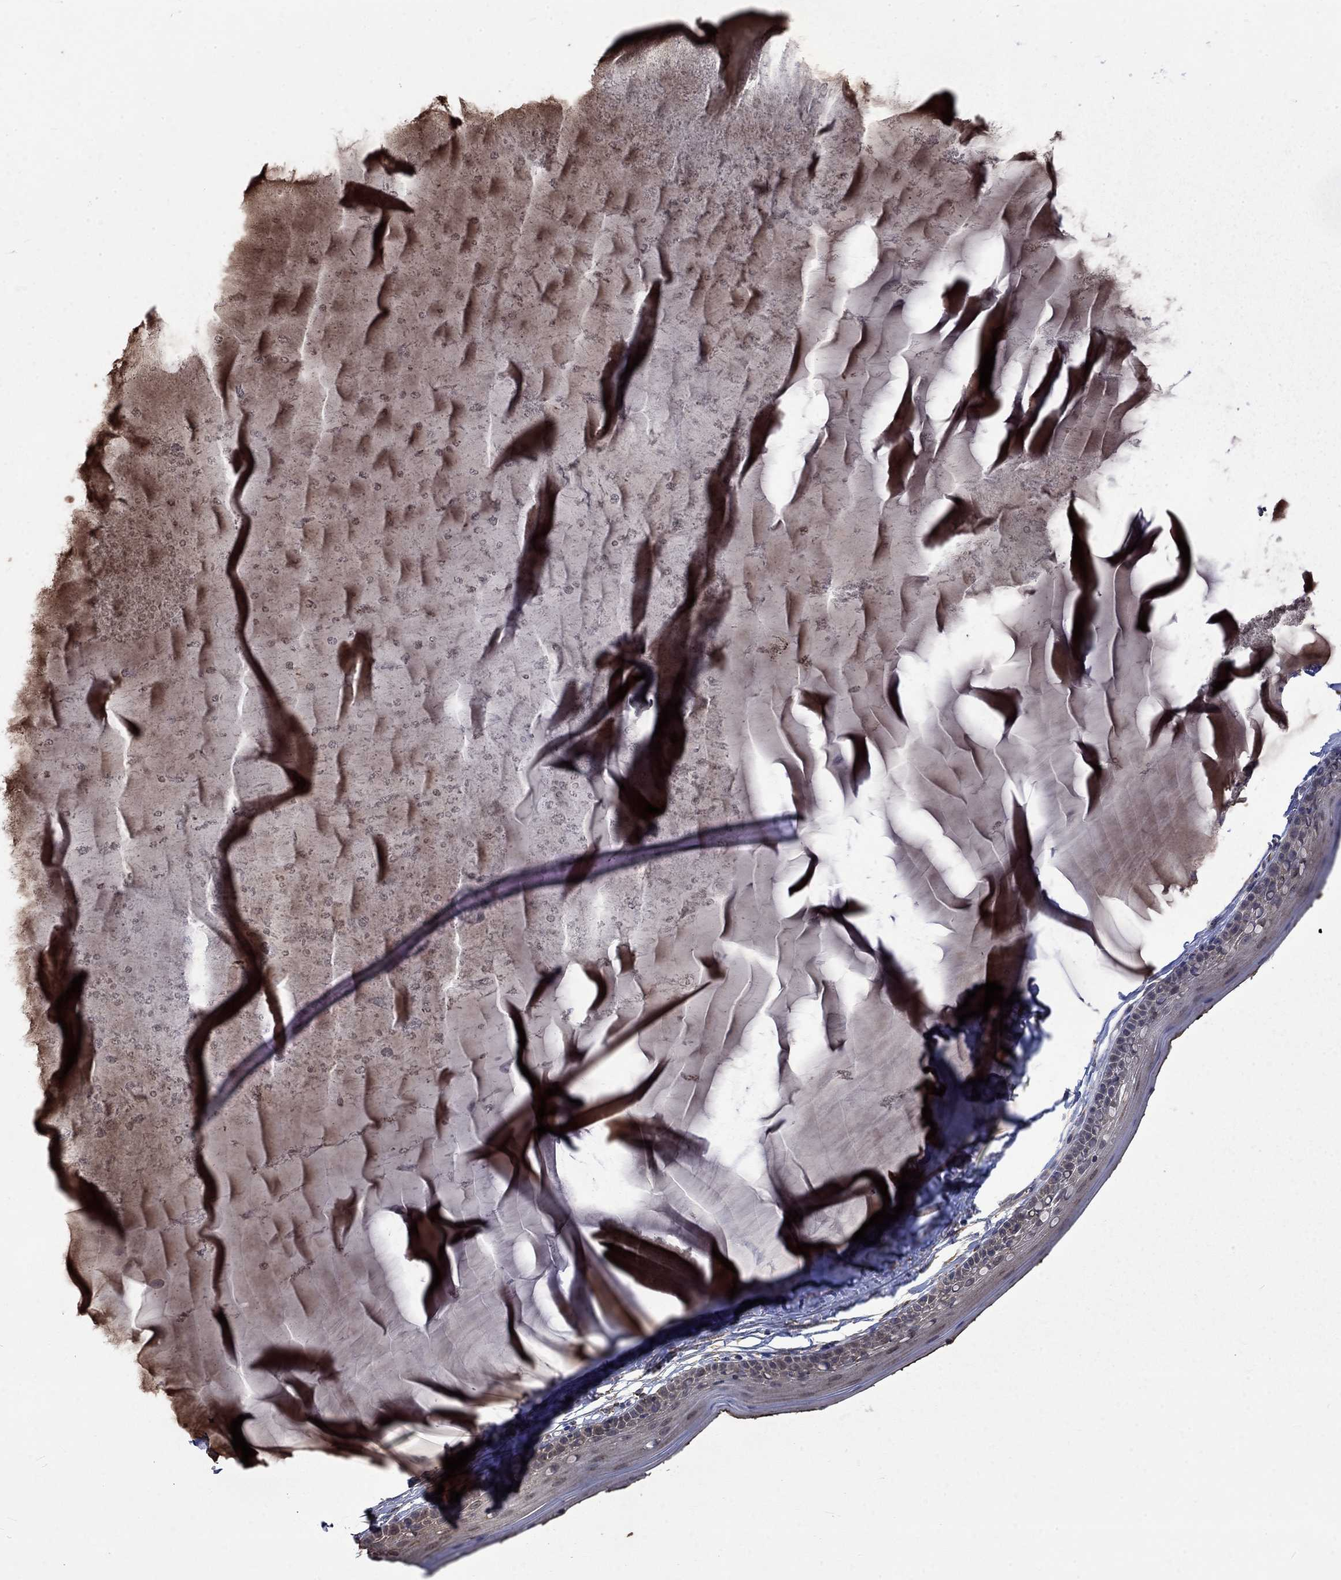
{"staining": {"intensity": "moderate", "quantity": ">75%", "location": "cytoplasmic/membranous"}, "tissue": "cervix", "cell_type": "Glandular cells", "image_type": "normal", "snomed": [{"axis": "morphology", "description": "Normal tissue, NOS"}, {"axis": "topography", "description": "Cervix"}], "caption": "A brown stain highlights moderate cytoplasmic/membranous staining of a protein in glandular cells of unremarkable human cervix.", "gene": "ESRRA", "patient": {"sex": "female", "age": 40}}